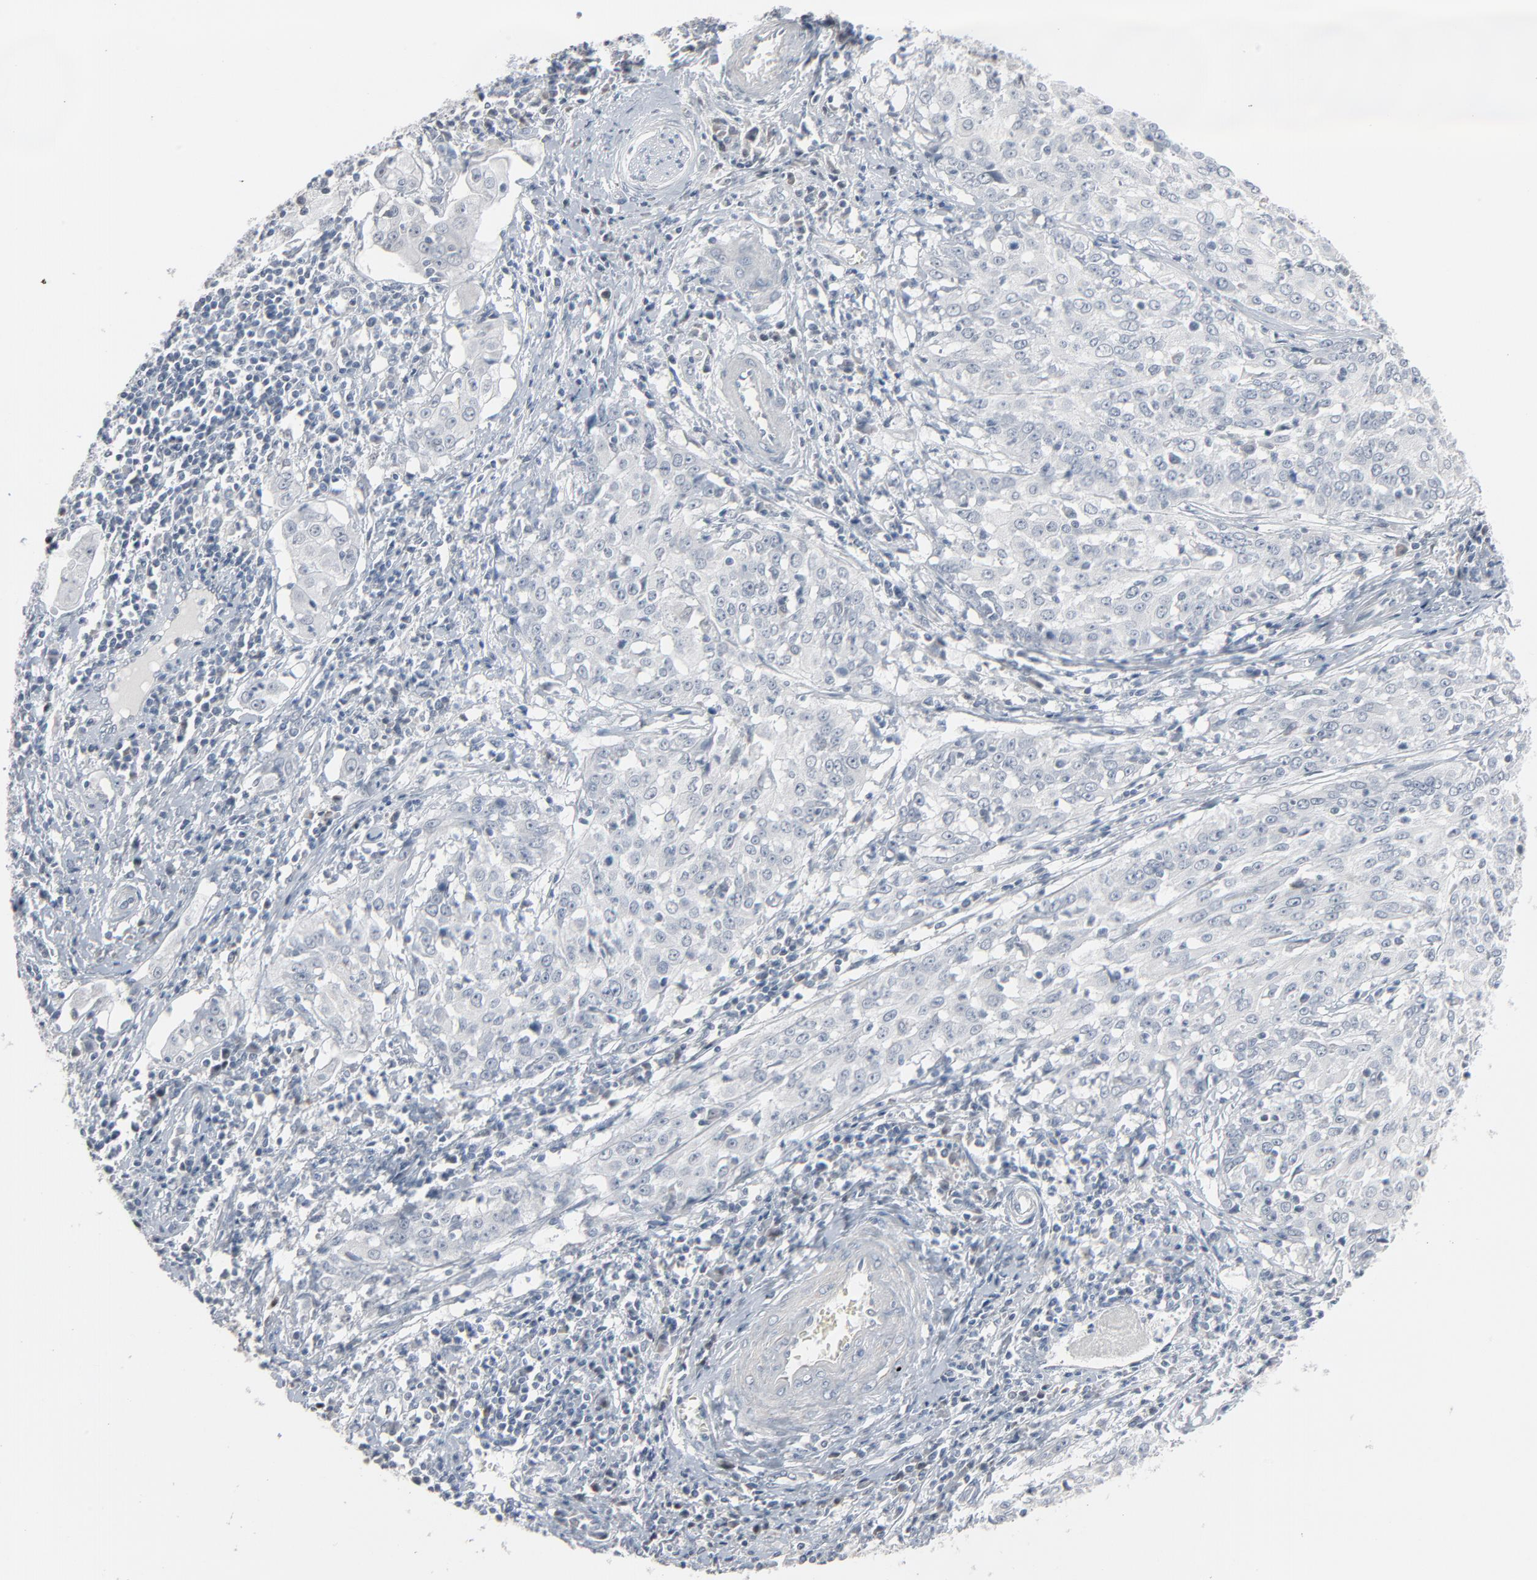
{"staining": {"intensity": "negative", "quantity": "none", "location": "none"}, "tissue": "cervical cancer", "cell_type": "Tumor cells", "image_type": "cancer", "snomed": [{"axis": "morphology", "description": "Squamous cell carcinoma, NOS"}, {"axis": "topography", "description": "Cervix"}], "caption": "Immunohistochemical staining of human squamous cell carcinoma (cervical) shows no significant staining in tumor cells.", "gene": "SAGE1", "patient": {"sex": "female", "age": 39}}